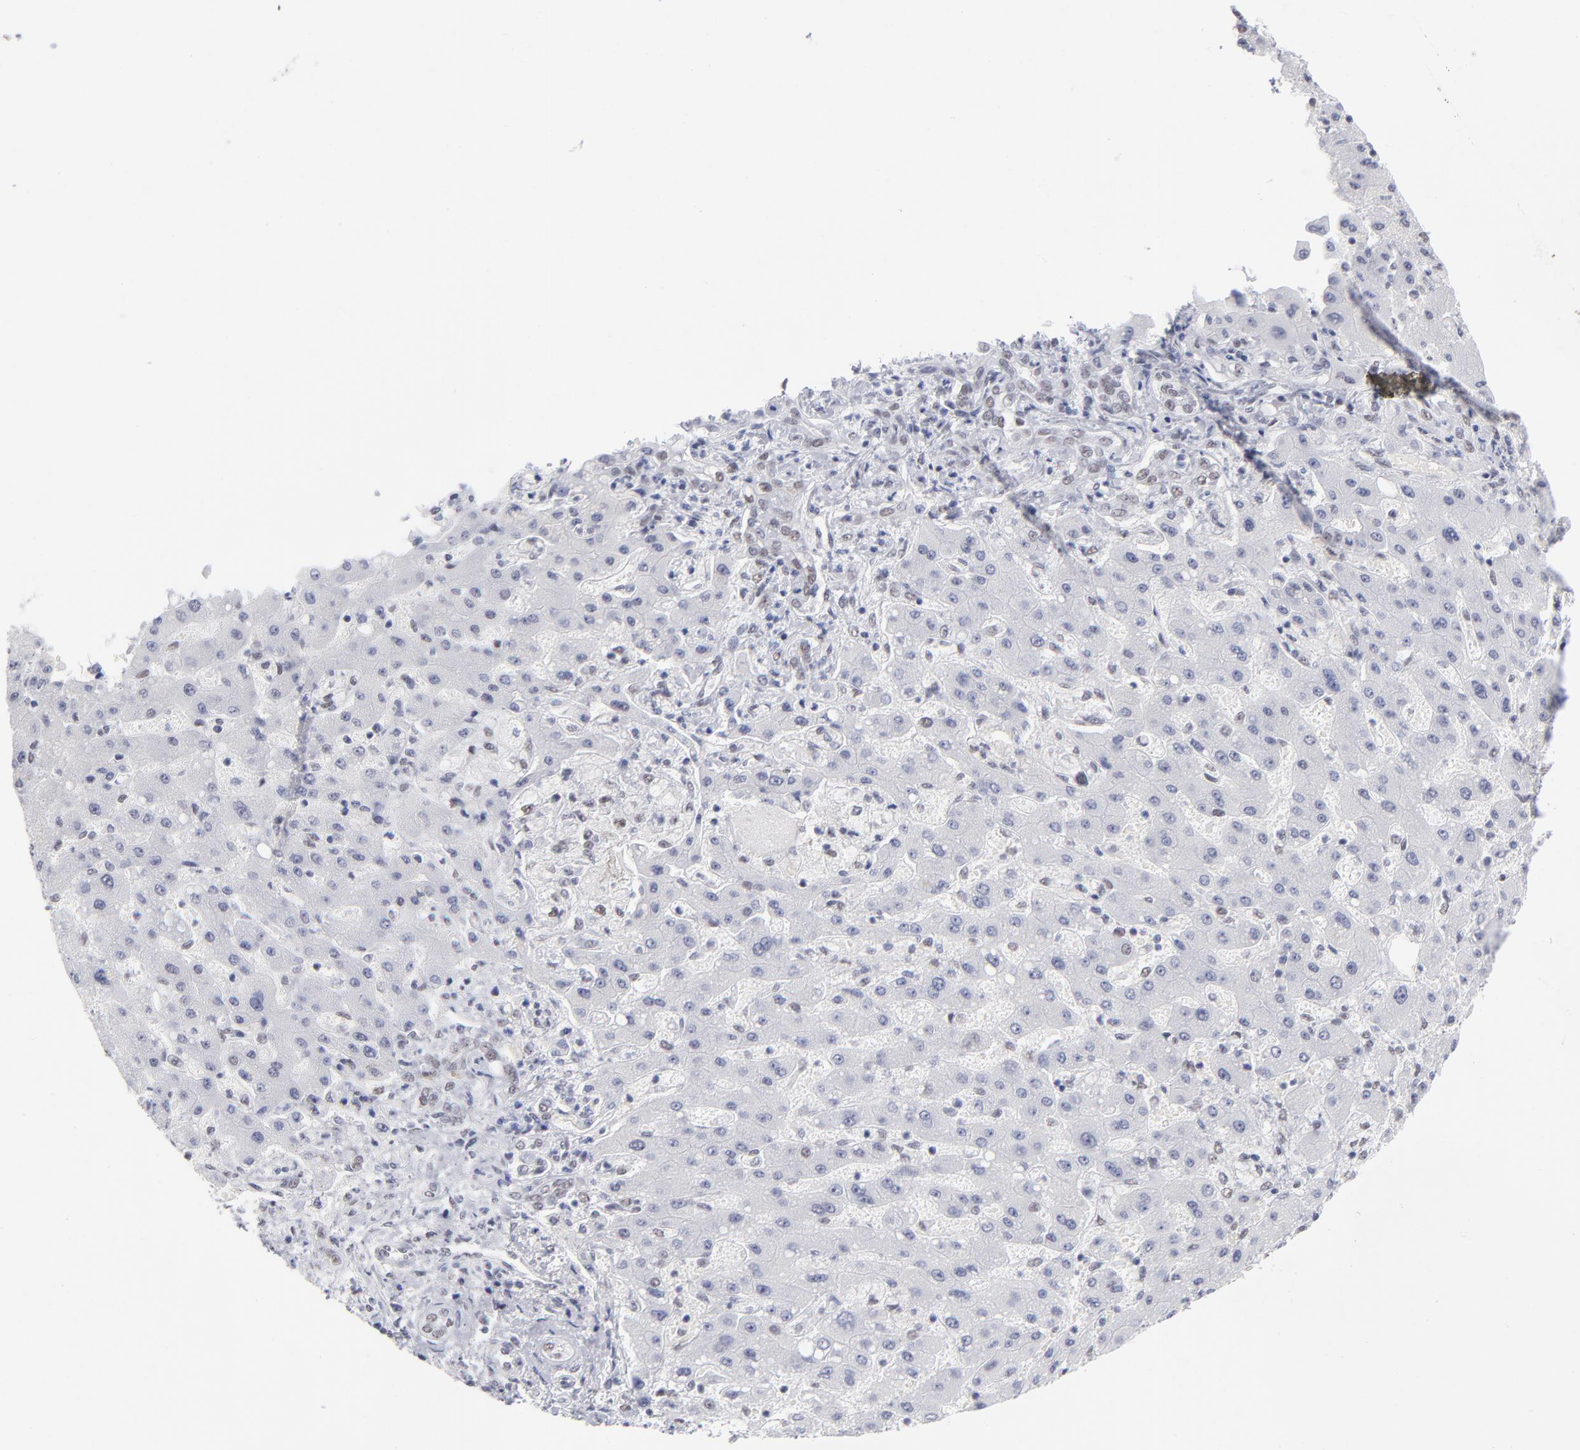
{"staining": {"intensity": "weak", "quantity": "<25%", "location": "nuclear"}, "tissue": "liver cancer", "cell_type": "Tumor cells", "image_type": "cancer", "snomed": [{"axis": "morphology", "description": "Cholangiocarcinoma"}, {"axis": "topography", "description": "Liver"}], "caption": "Human liver cancer stained for a protein using immunohistochemistry (IHC) exhibits no positivity in tumor cells.", "gene": "SNRPB", "patient": {"sex": "male", "age": 50}}